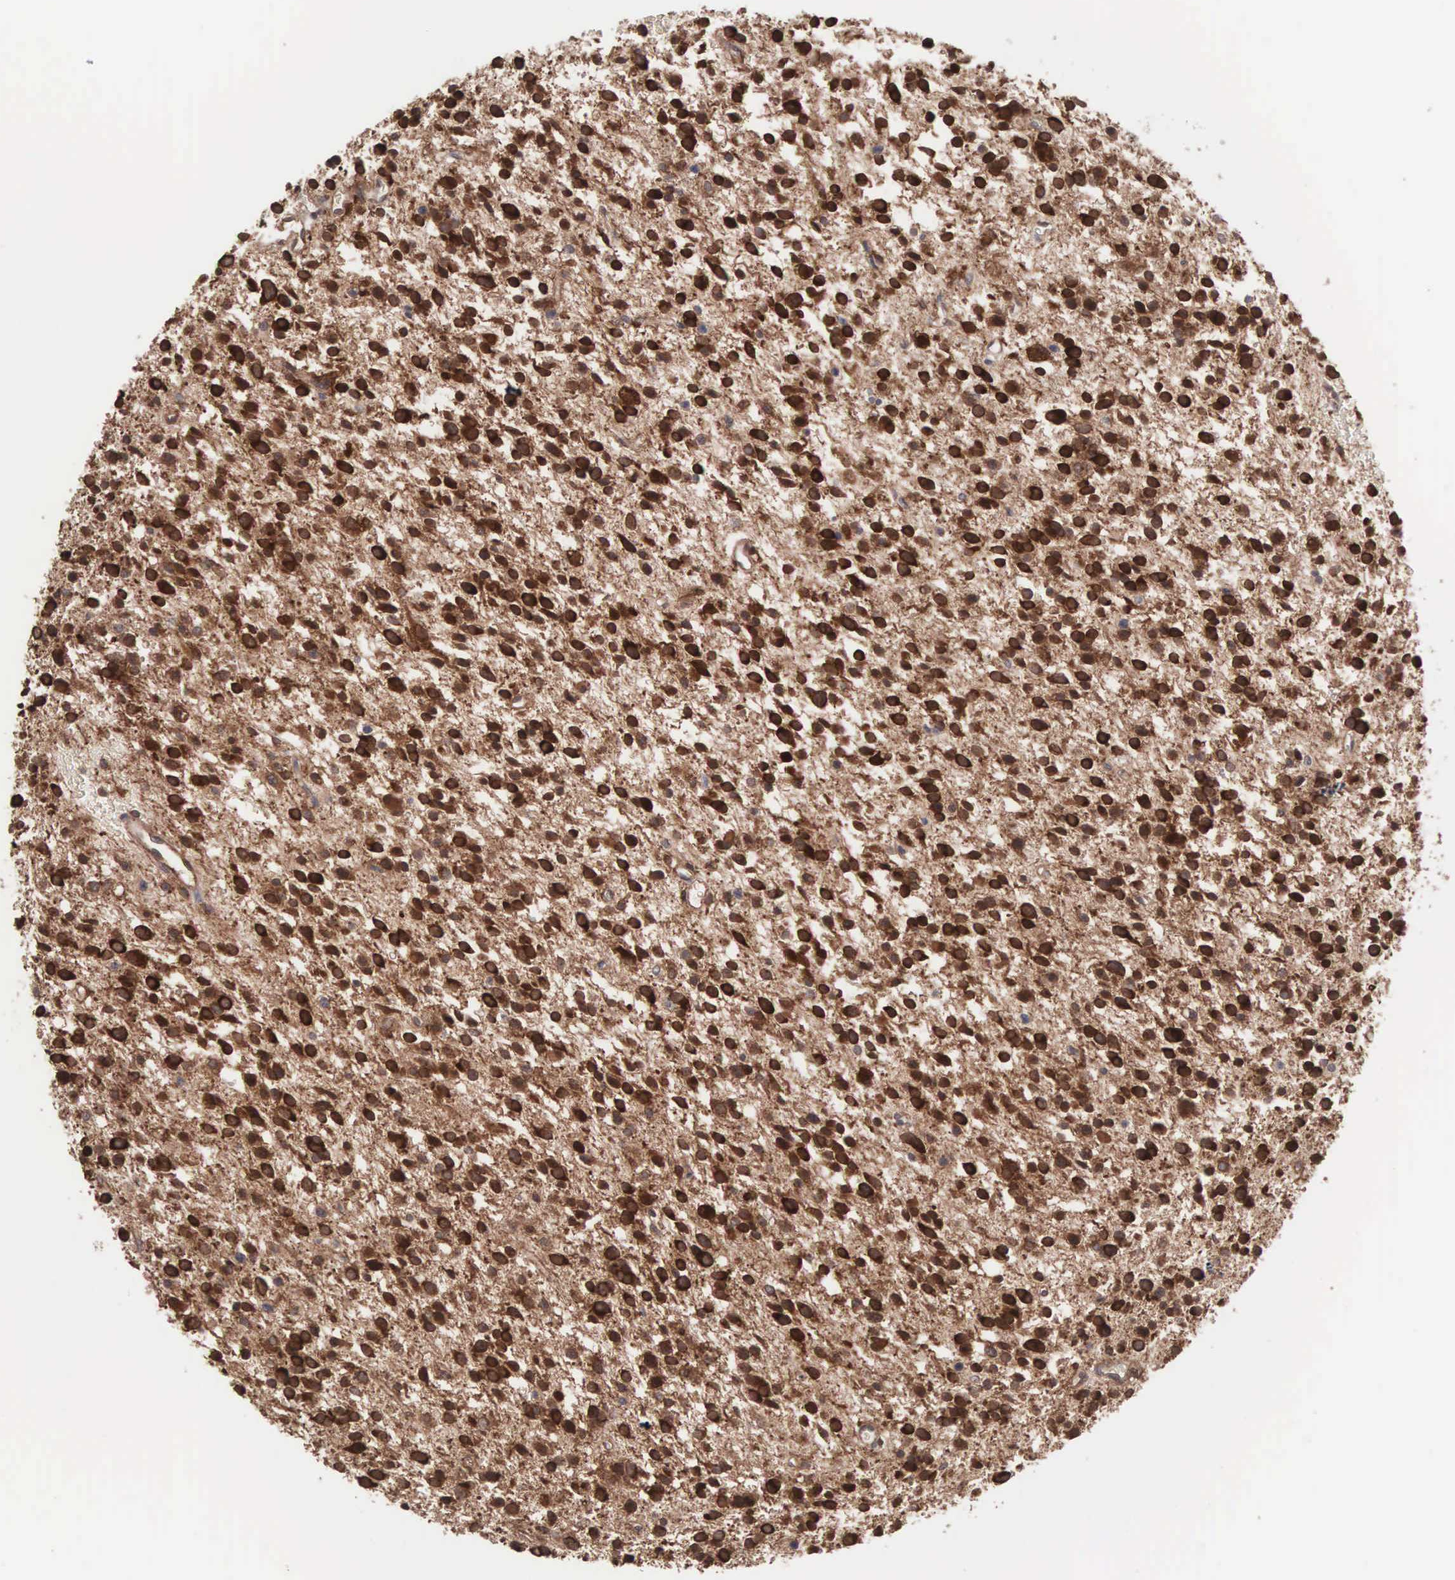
{"staining": {"intensity": "strong", "quantity": ">75%", "location": "cytoplasmic/membranous"}, "tissue": "glioma", "cell_type": "Tumor cells", "image_type": "cancer", "snomed": [{"axis": "morphology", "description": "Glioma, malignant, Low grade"}, {"axis": "topography", "description": "Brain"}], "caption": "Glioma tissue displays strong cytoplasmic/membranous staining in approximately >75% of tumor cells", "gene": "MTHFD1", "patient": {"sex": "female", "age": 36}}